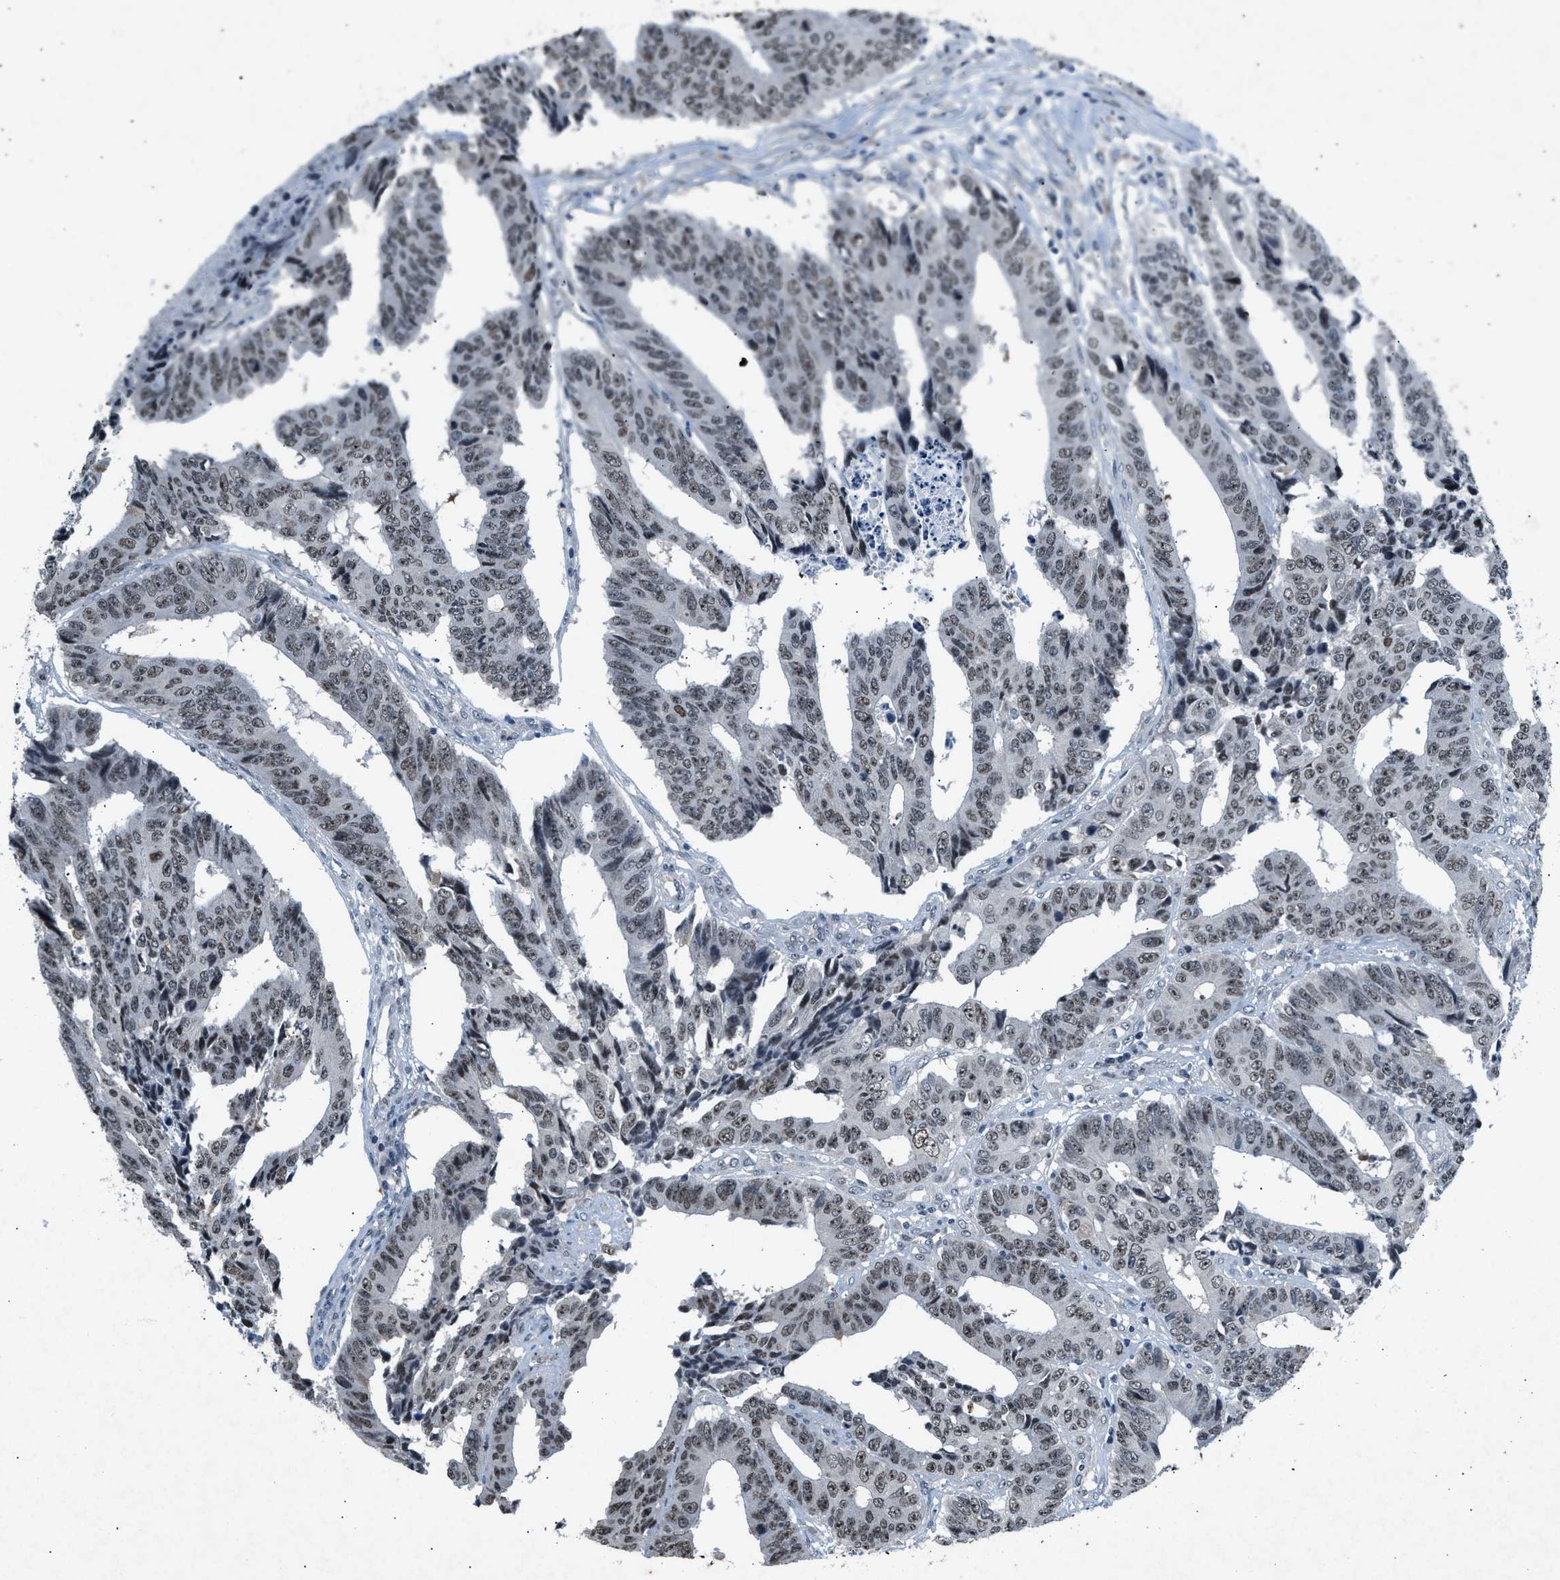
{"staining": {"intensity": "moderate", "quantity": ">75%", "location": "nuclear"}, "tissue": "colorectal cancer", "cell_type": "Tumor cells", "image_type": "cancer", "snomed": [{"axis": "morphology", "description": "Adenocarcinoma, NOS"}, {"axis": "topography", "description": "Rectum"}], "caption": "Adenocarcinoma (colorectal) was stained to show a protein in brown. There is medium levels of moderate nuclear positivity in about >75% of tumor cells. Nuclei are stained in blue.", "gene": "ADCY1", "patient": {"sex": "male", "age": 84}}